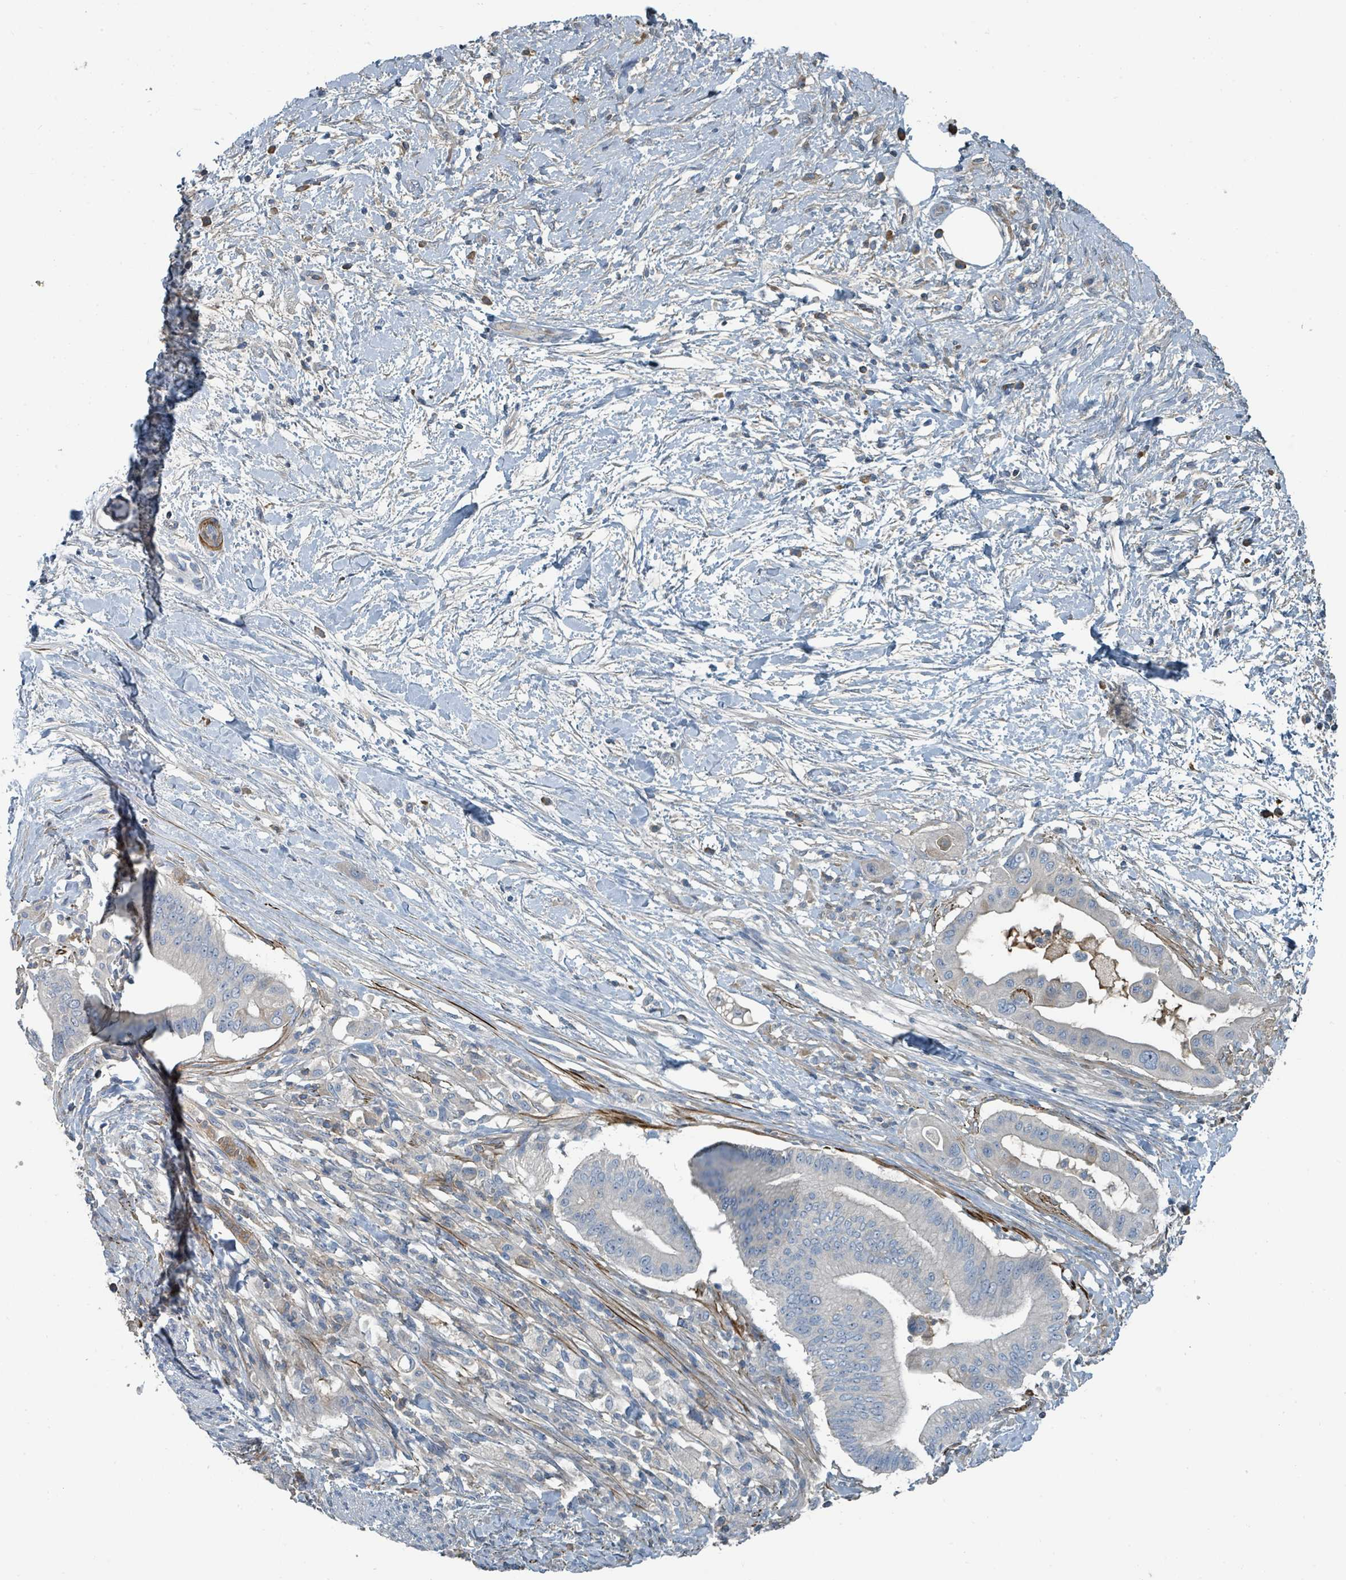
{"staining": {"intensity": "negative", "quantity": "none", "location": "none"}, "tissue": "pancreatic cancer", "cell_type": "Tumor cells", "image_type": "cancer", "snomed": [{"axis": "morphology", "description": "Adenocarcinoma, NOS"}, {"axis": "topography", "description": "Pancreas"}], "caption": "The histopathology image shows no significant staining in tumor cells of pancreatic adenocarcinoma.", "gene": "SLC44A5", "patient": {"sex": "male", "age": 68}}